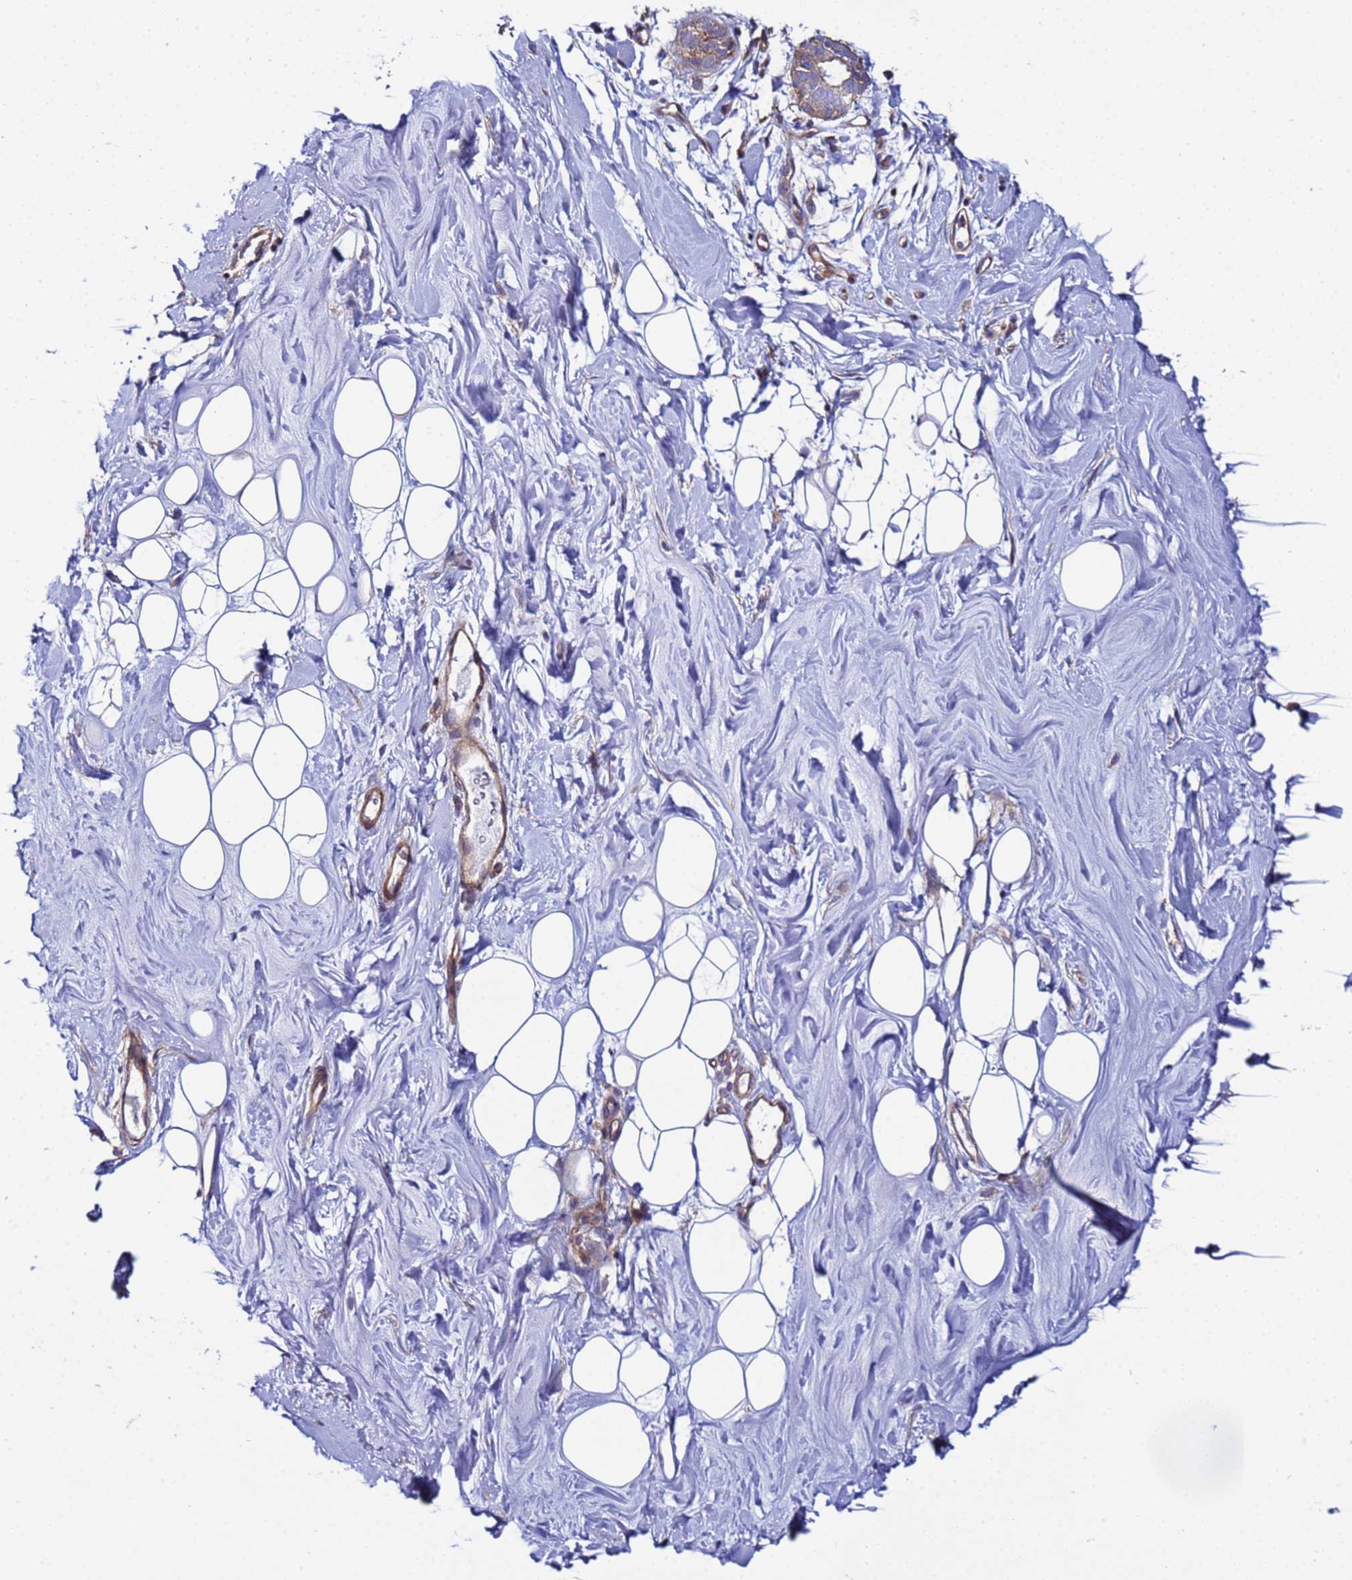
{"staining": {"intensity": "negative", "quantity": "none", "location": "none"}, "tissue": "adipose tissue", "cell_type": "Adipocytes", "image_type": "normal", "snomed": [{"axis": "morphology", "description": "Normal tissue, NOS"}, {"axis": "topography", "description": "Breast"}], "caption": "An IHC histopathology image of benign adipose tissue is shown. There is no staining in adipocytes of adipose tissue.", "gene": "STK38L", "patient": {"sex": "female", "age": 26}}